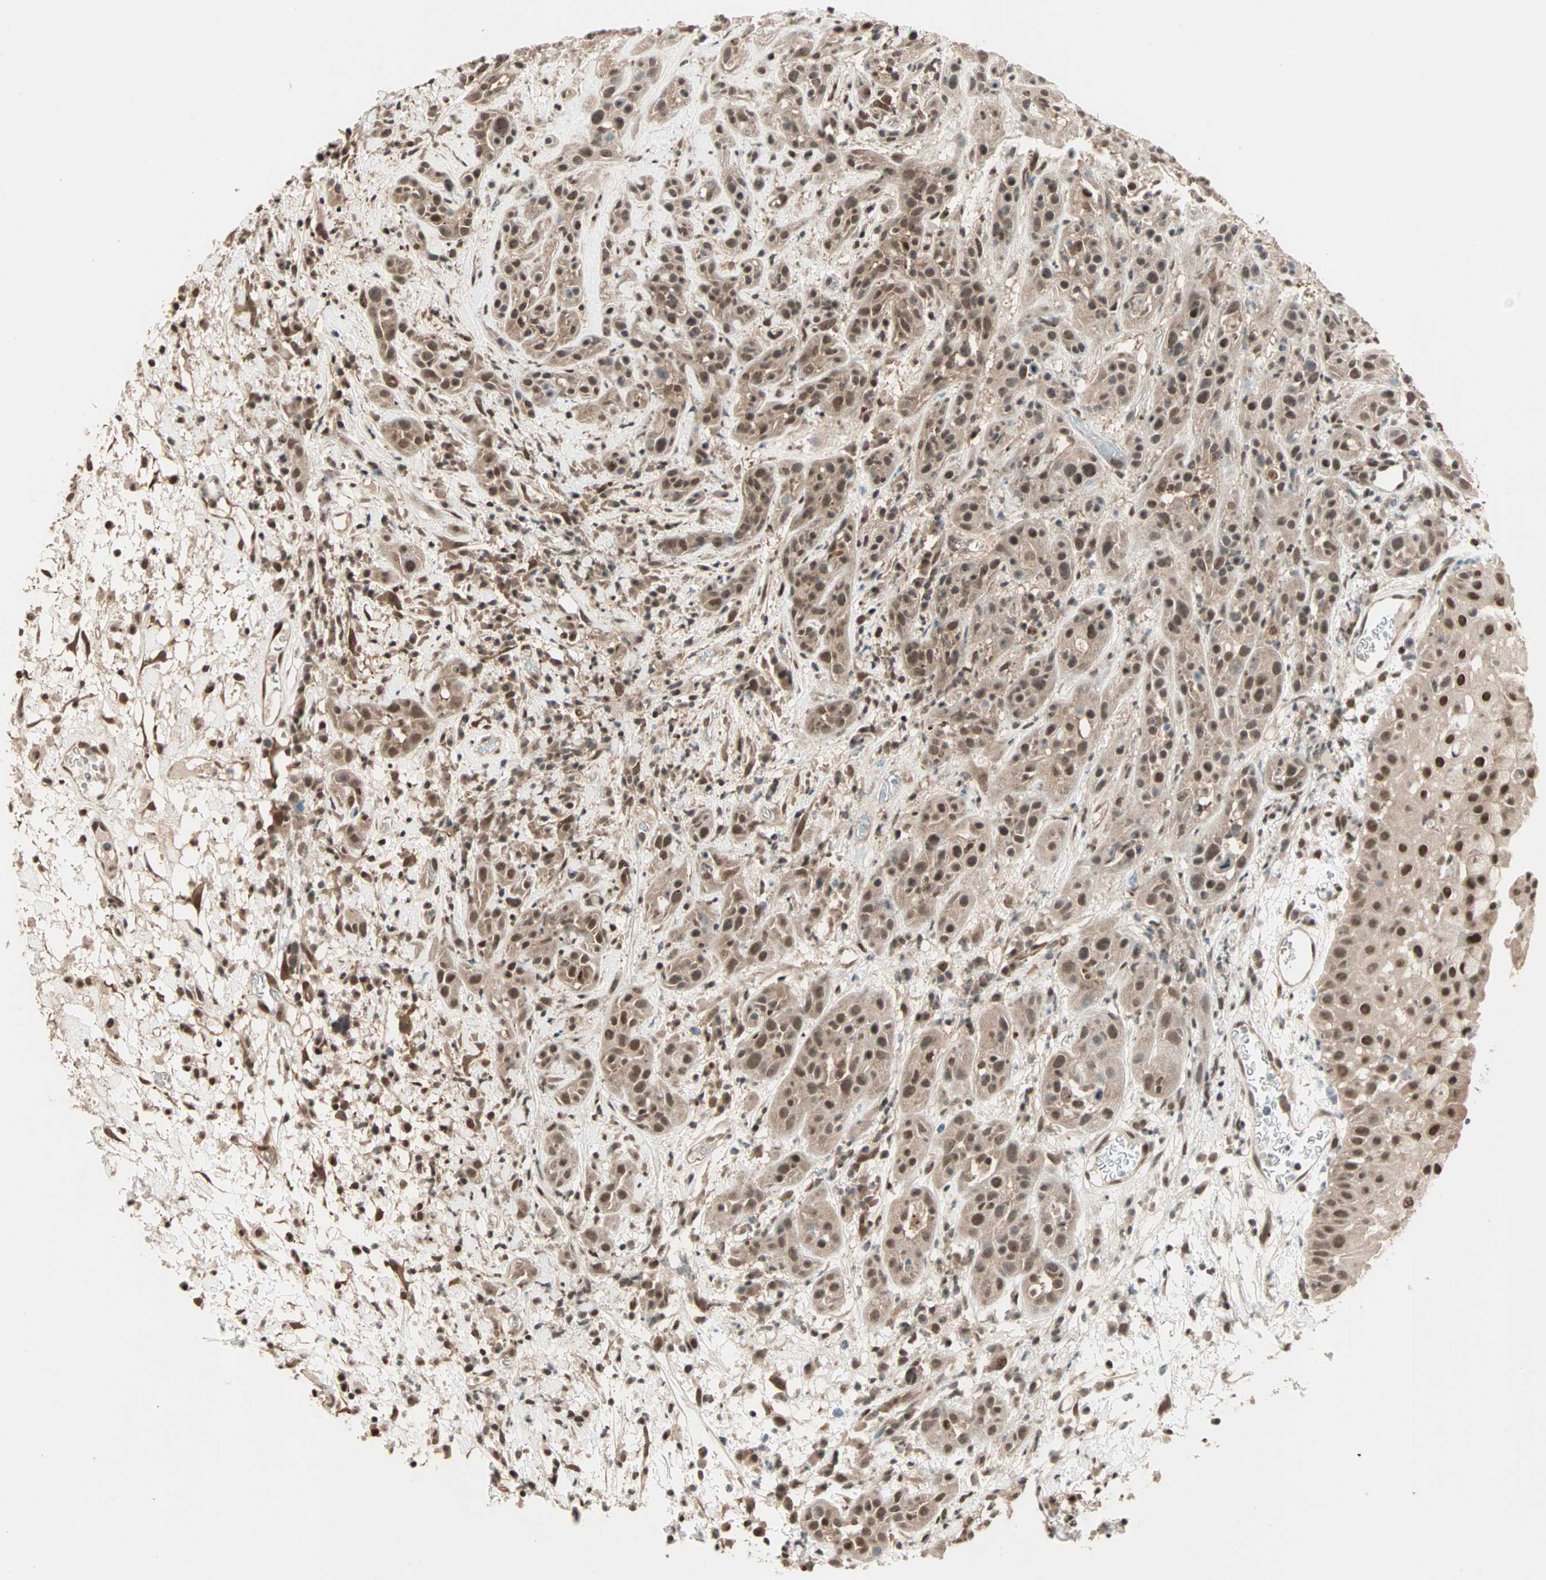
{"staining": {"intensity": "moderate", "quantity": ">75%", "location": "cytoplasmic/membranous,nuclear"}, "tissue": "head and neck cancer", "cell_type": "Tumor cells", "image_type": "cancer", "snomed": [{"axis": "morphology", "description": "Squamous cell carcinoma, NOS"}, {"axis": "topography", "description": "Head-Neck"}], "caption": "Immunohistochemical staining of human squamous cell carcinoma (head and neck) reveals moderate cytoplasmic/membranous and nuclear protein positivity in about >75% of tumor cells. Nuclei are stained in blue.", "gene": "ZNF701", "patient": {"sex": "male", "age": 62}}